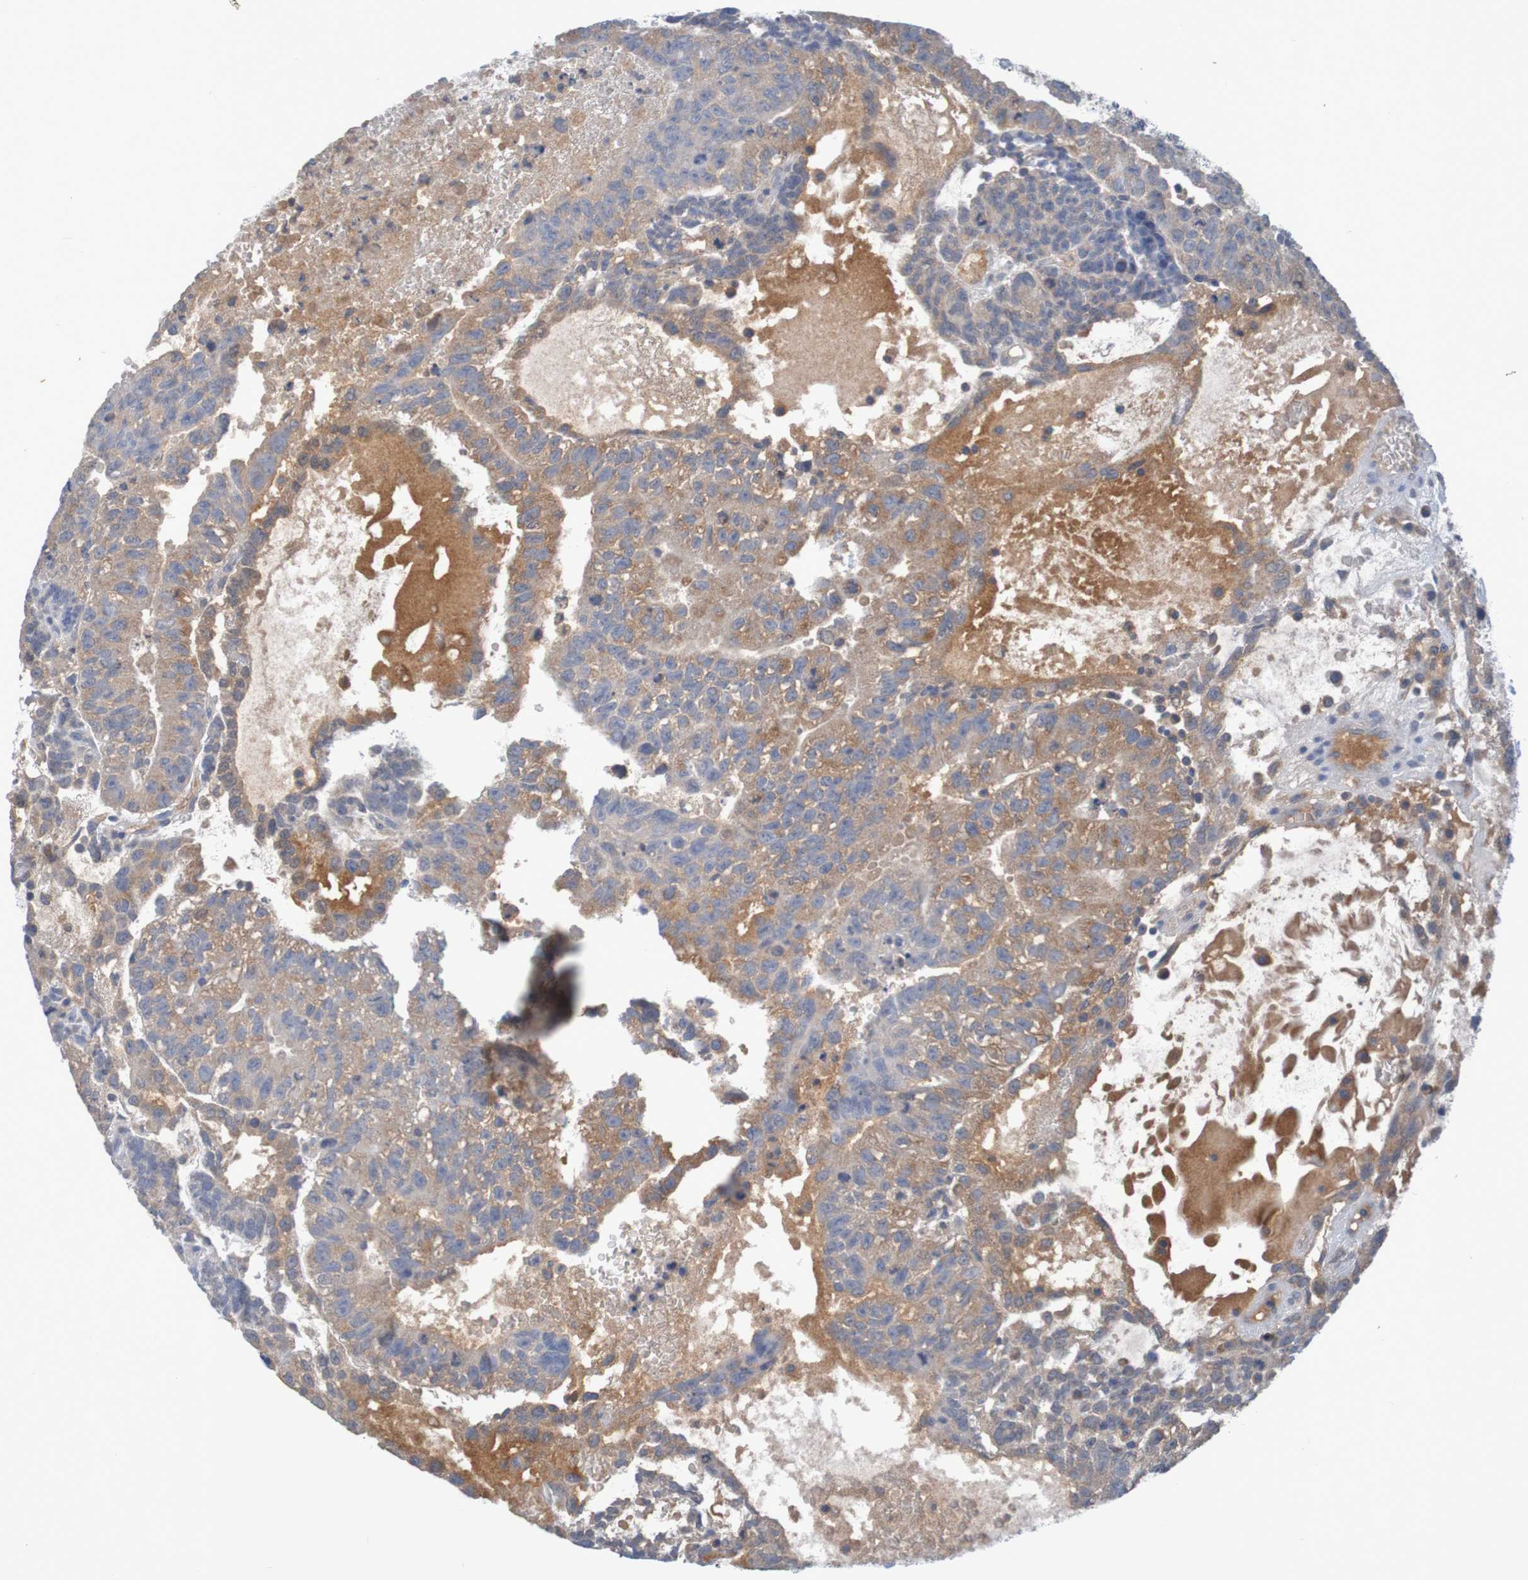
{"staining": {"intensity": "moderate", "quantity": "25%-75%", "location": "cytoplasmic/membranous"}, "tissue": "testis cancer", "cell_type": "Tumor cells", "image_type": "cancer", "snomed": [{"axis": "morphology", "description": "Seminoma, NOS"}, {"axis": "morphology", "description": "Carcinoma, Embryonal, NOS"}, {"axis": "topography", "description": "Testis"}], "caption": "A micrograph of human testis cancer stained for a protein shows moderate cytoplasmic/membranous brown staining in tumor cells.", "gene": "LTA", "patient": {"sex": "male", "age": 52}}